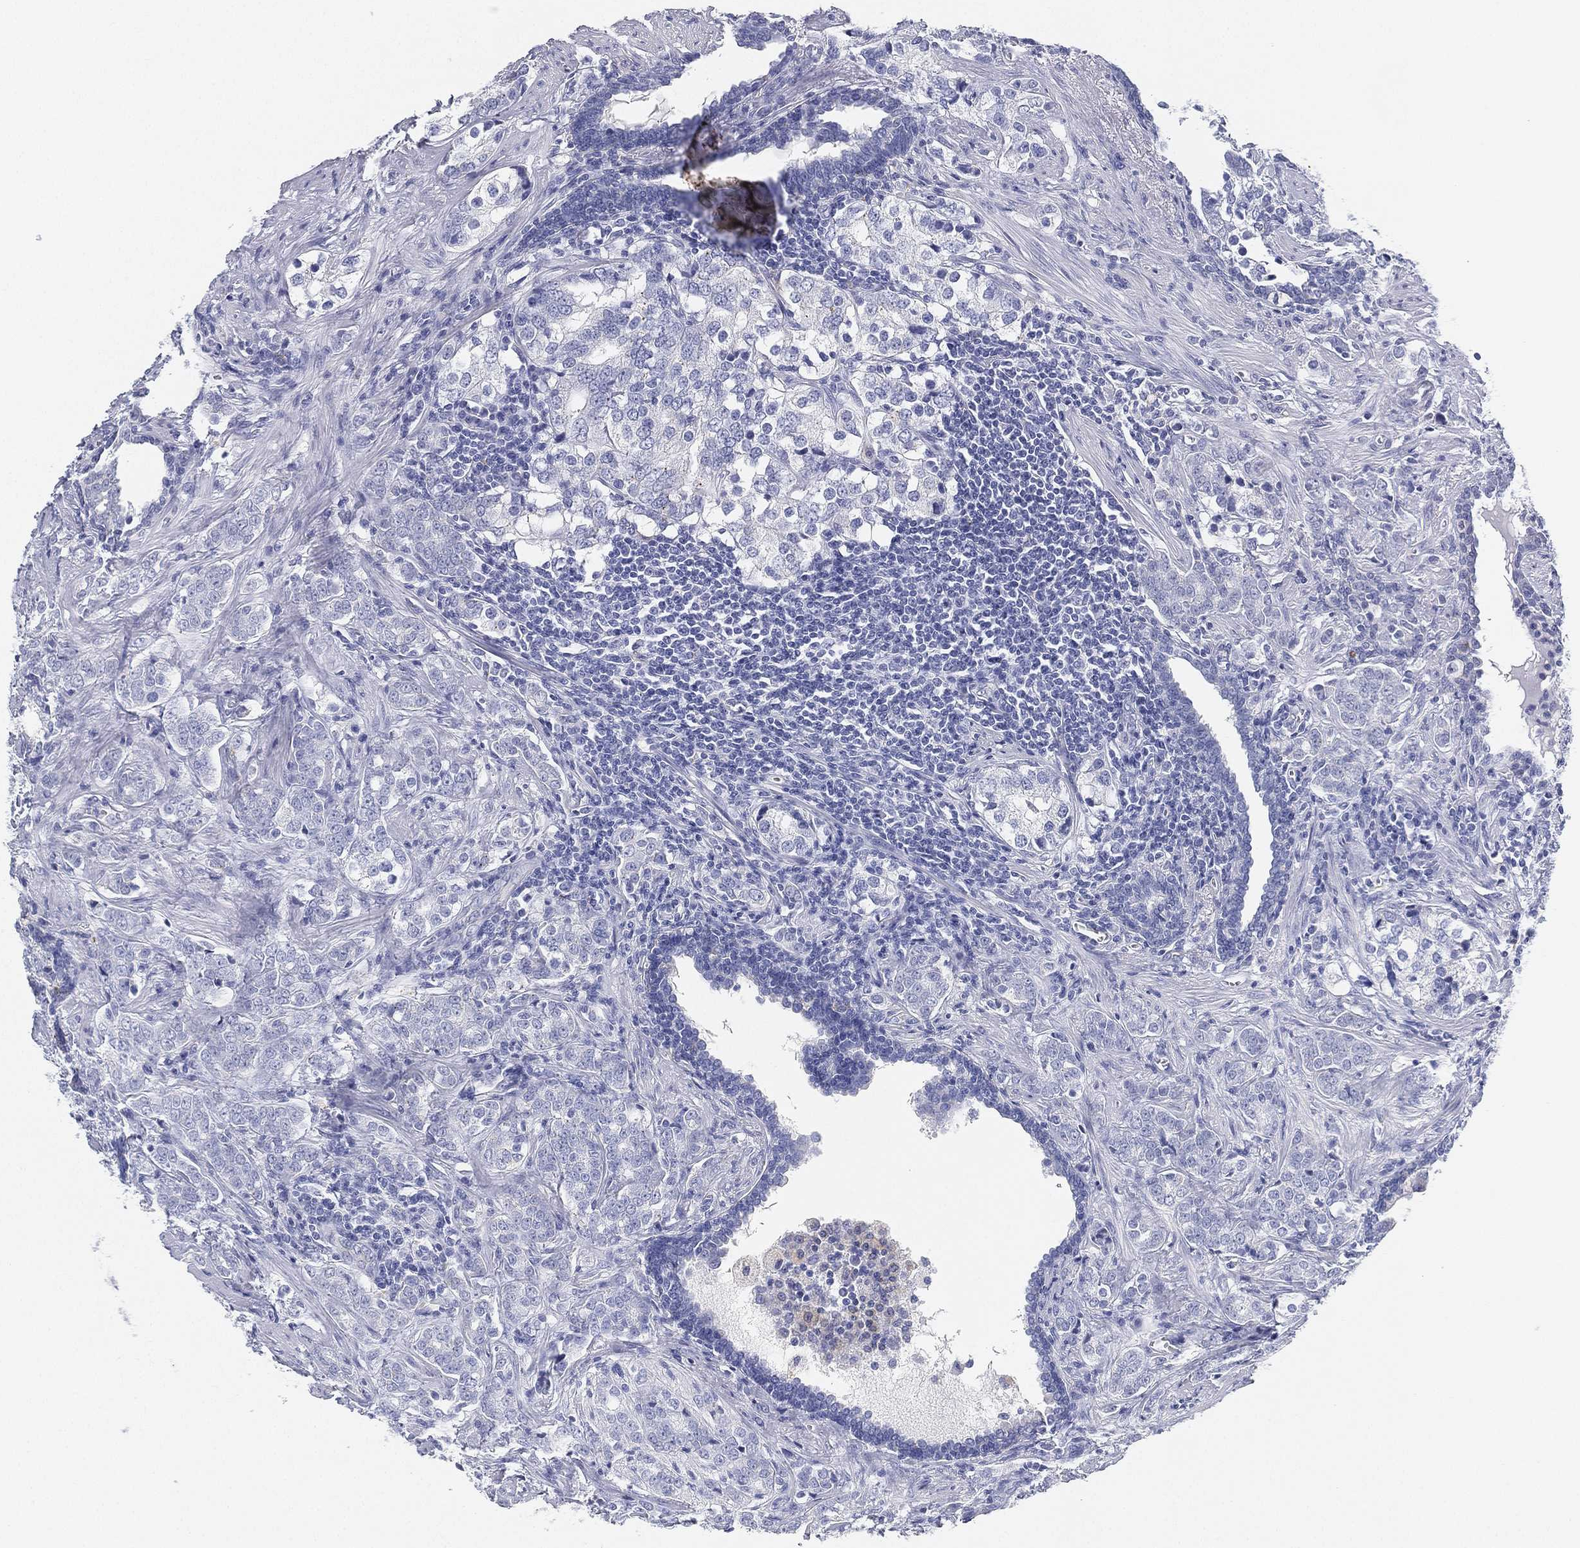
{"staining": {"intensity": "negative", "quantity": "none", "location": "none"}, "tissue": "prostate cancer", "cell_type": "Tumor cells", "image_type": "cancer", "snomed": [{"axis": "morphology", "description": "Adenocarcinoma, NOS"}, {"axis": "topography", "description": "Prostate and seminal vesicle, NOS"}], "caption": "Tumor cells are negative for protein expression in human prostate cancer (adenocarcinoma).", "gene": "GPR61", "patient": {"sex": "male", "age": 63}}